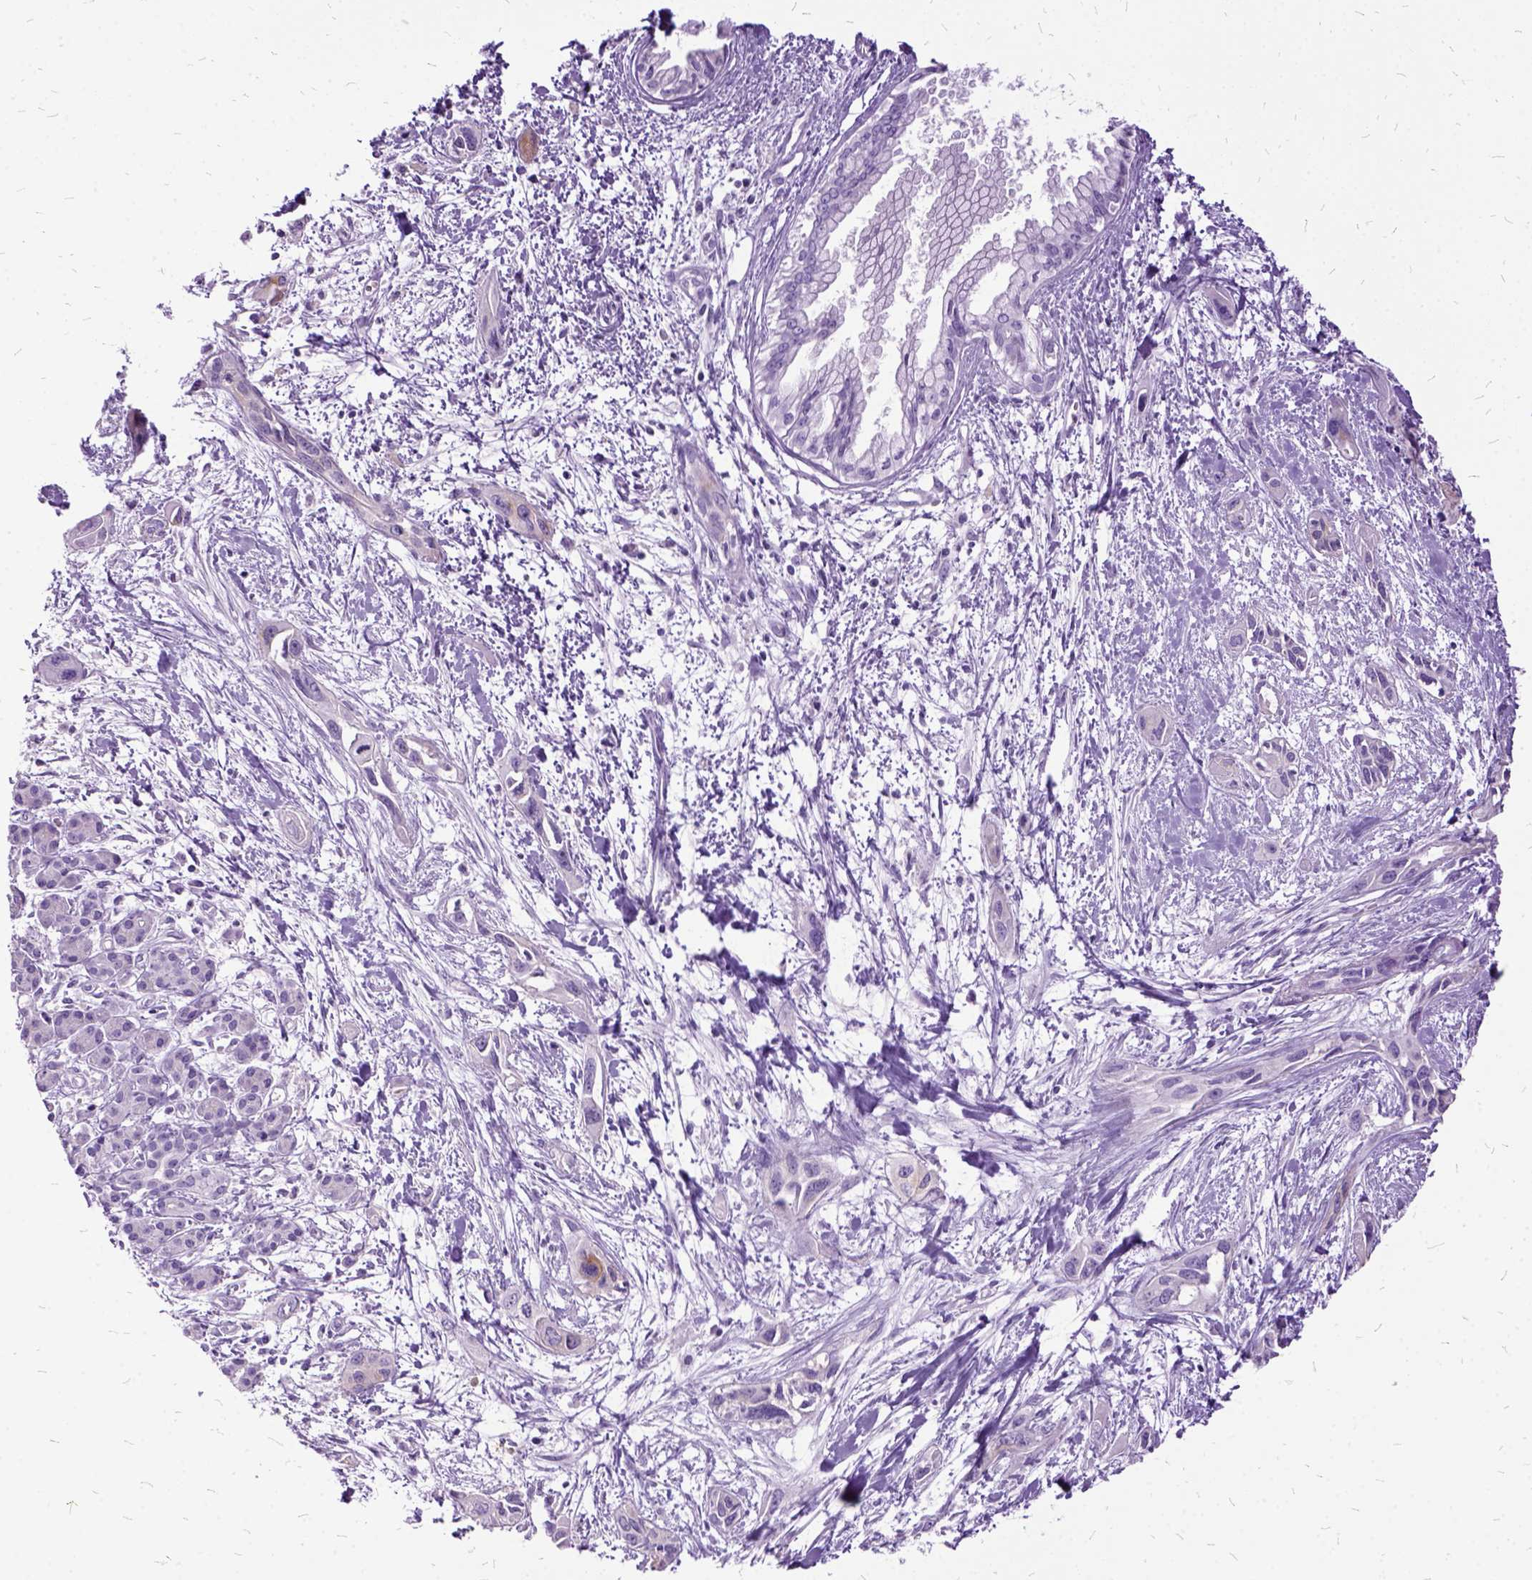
{"staining": {"intensity": "negative", "quantity": "none", "location": "none"}, "tissue": "pancreatic cancer", "cell_type": "Tumor cells", "image_type": "cancer", "snomed": [{"axis": "morphology", "description": "Adenocarcinoma, NOS"}, {"axis": "topography", "description": "Pancreas"}], "caption": "Pancreatic cancer (adenocarcinoma) was stained to show a protein in brown. There is no significant positivity in tumor cells. (Brightfield microscopy of DAB (3,3'-diaminobenzidine) IHC at high magnification).", "gene": "MME", "patient": {"sex": "female", "age": 55}}